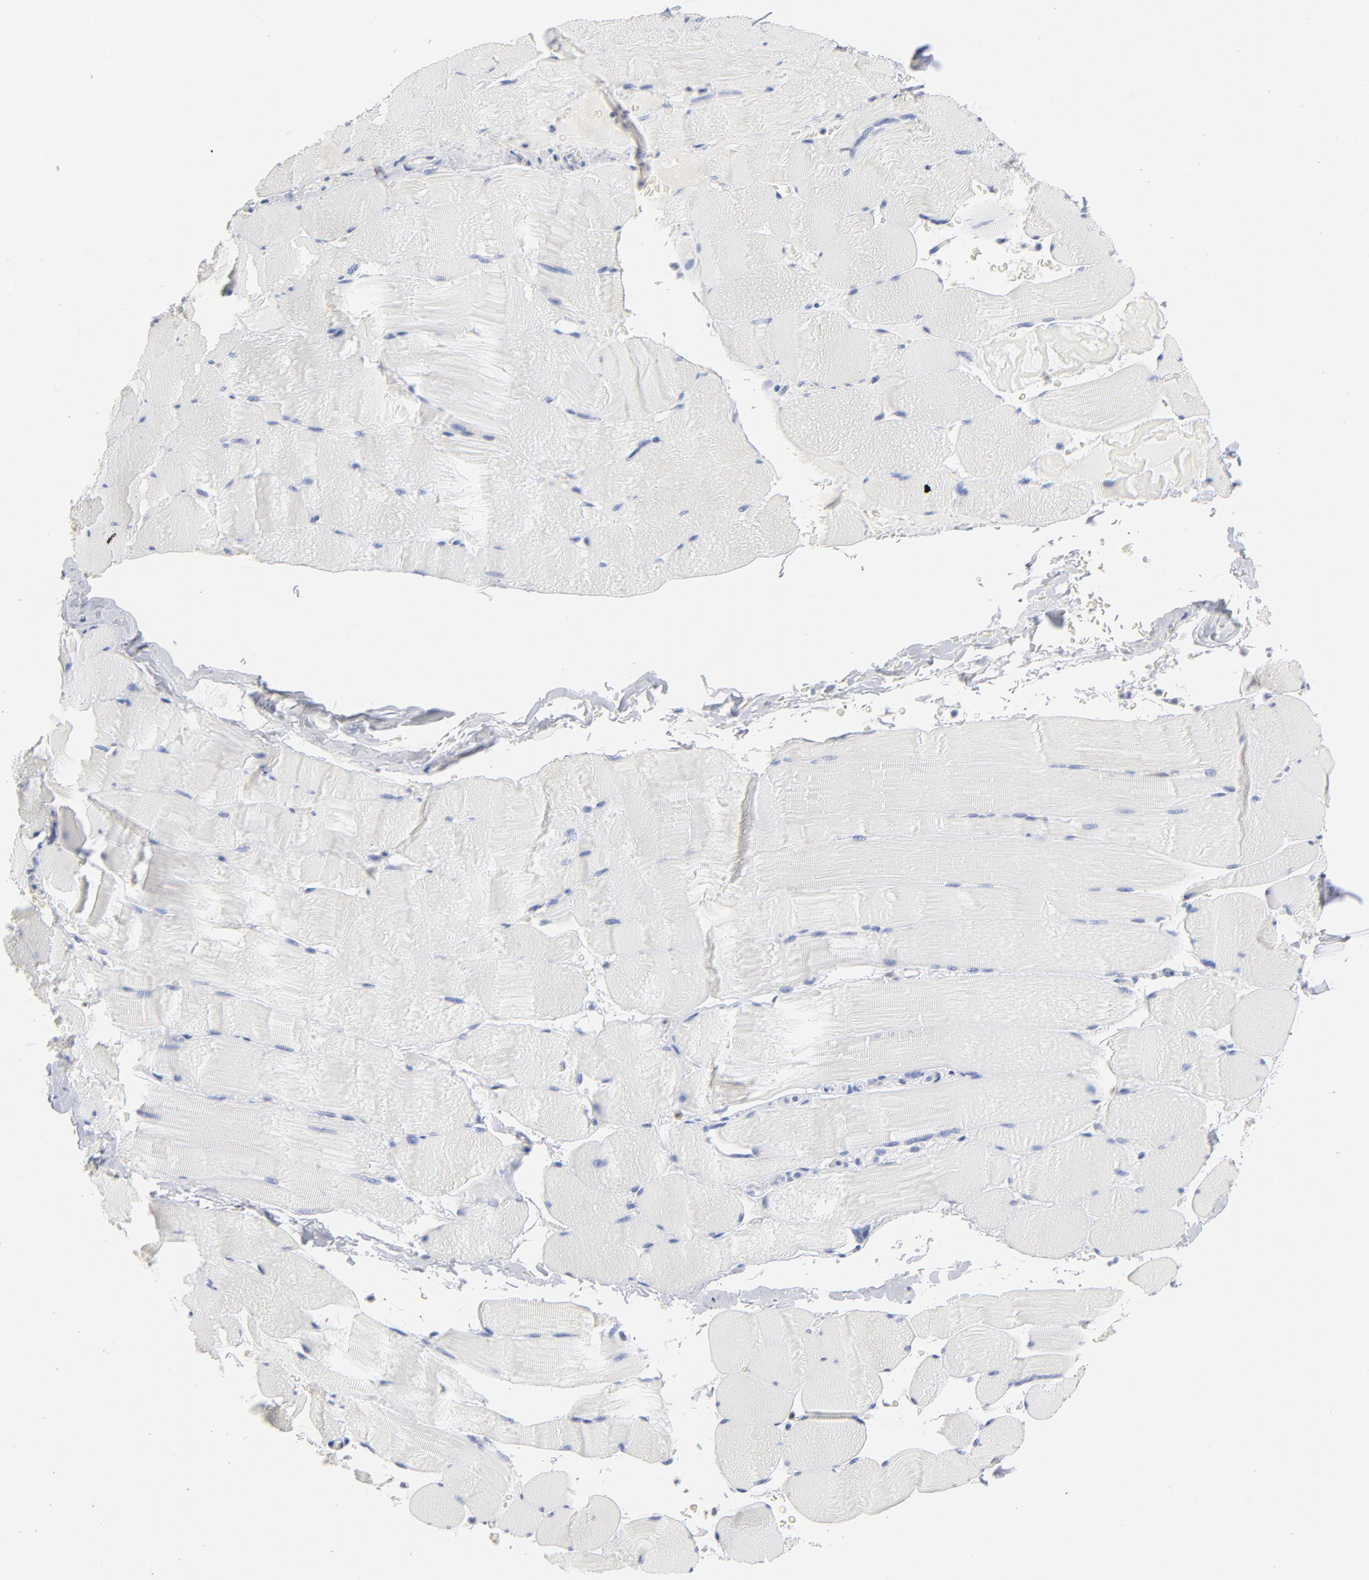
{"staining": {"intensity": "negative", "quantity": "none", "location": "none"}, "tissue": "skeletal muscle", "cell_type": "Myocytes", "image_type": "normal", "snomed": [{"axis": "morphology", "description": "Normal tissue, NOS"}, {"axis": "topography", "description": "Skeletal muscle"}], "caption": "The image demonstrates no staining of myocytes in unremarkable skeletal muscle. (DAB immunohistochemistry (IHC) visualized using brightfield microscopy, high magnification).", "gene": "IFIT2", "patient": {"sex": "male", "age": 62}}